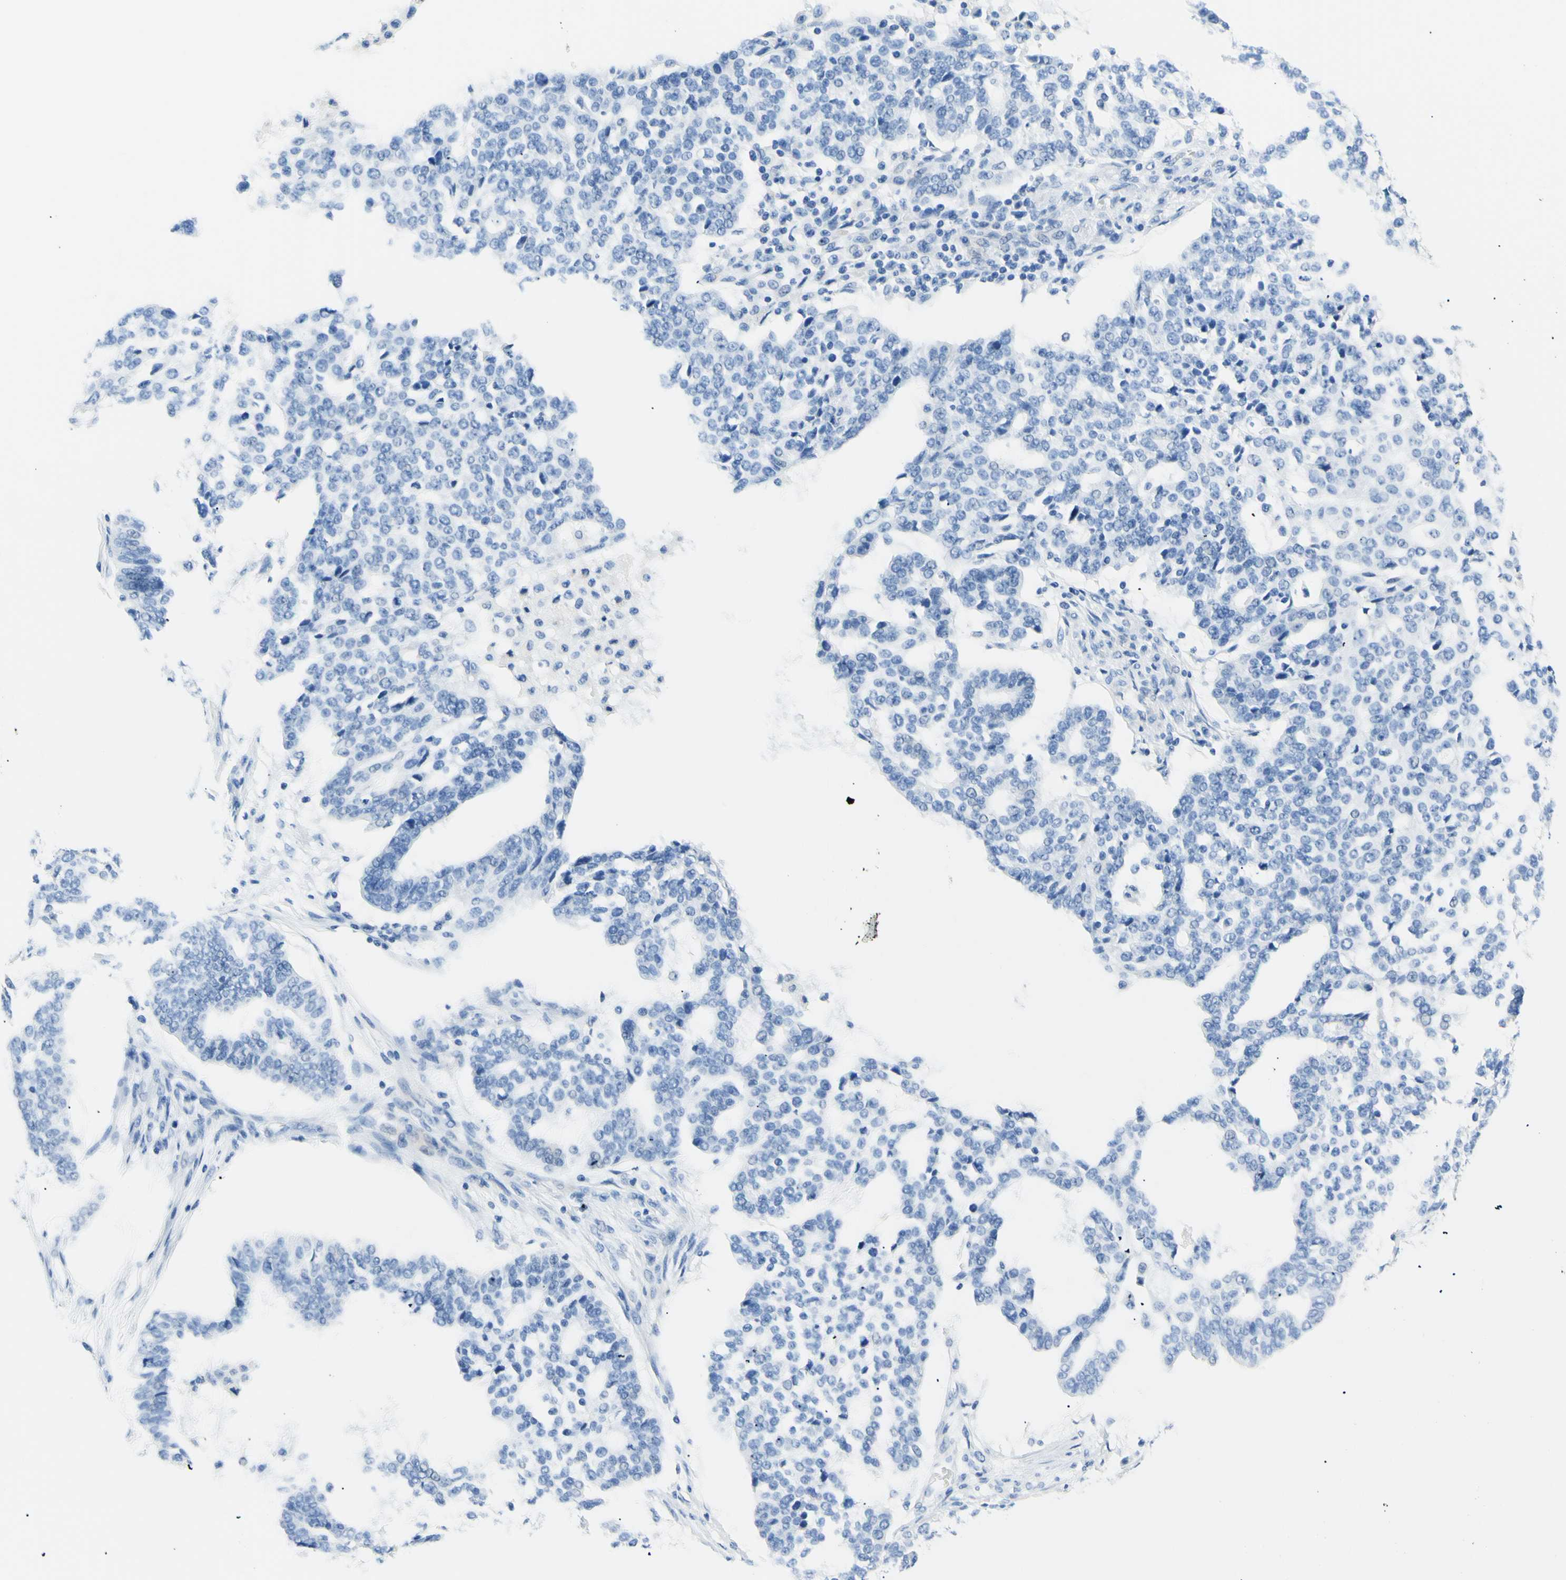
{"staining": {"intensity": "negative", "quantity": "none", "location": "none"}, "tissue": "ovarian cancer", "cell_type": "Tumor cells", "image_type": "cancer", "snomed": [{"axis": "morphology", "description": "Cystadenocarcinoma, serous, NOS"}, {"axis": "topography", "description": "Ovary"}], "caption": "There is no significant expression in tumor cells of serous cystadenocarcinoma (ovarian). (Brightfield microscopy of DAB (3,3'-diaminobenzidine) immunohistochemistry at high magnification).", "gene": "HPCA", "patient": {"sex": "female", "age": 59}}